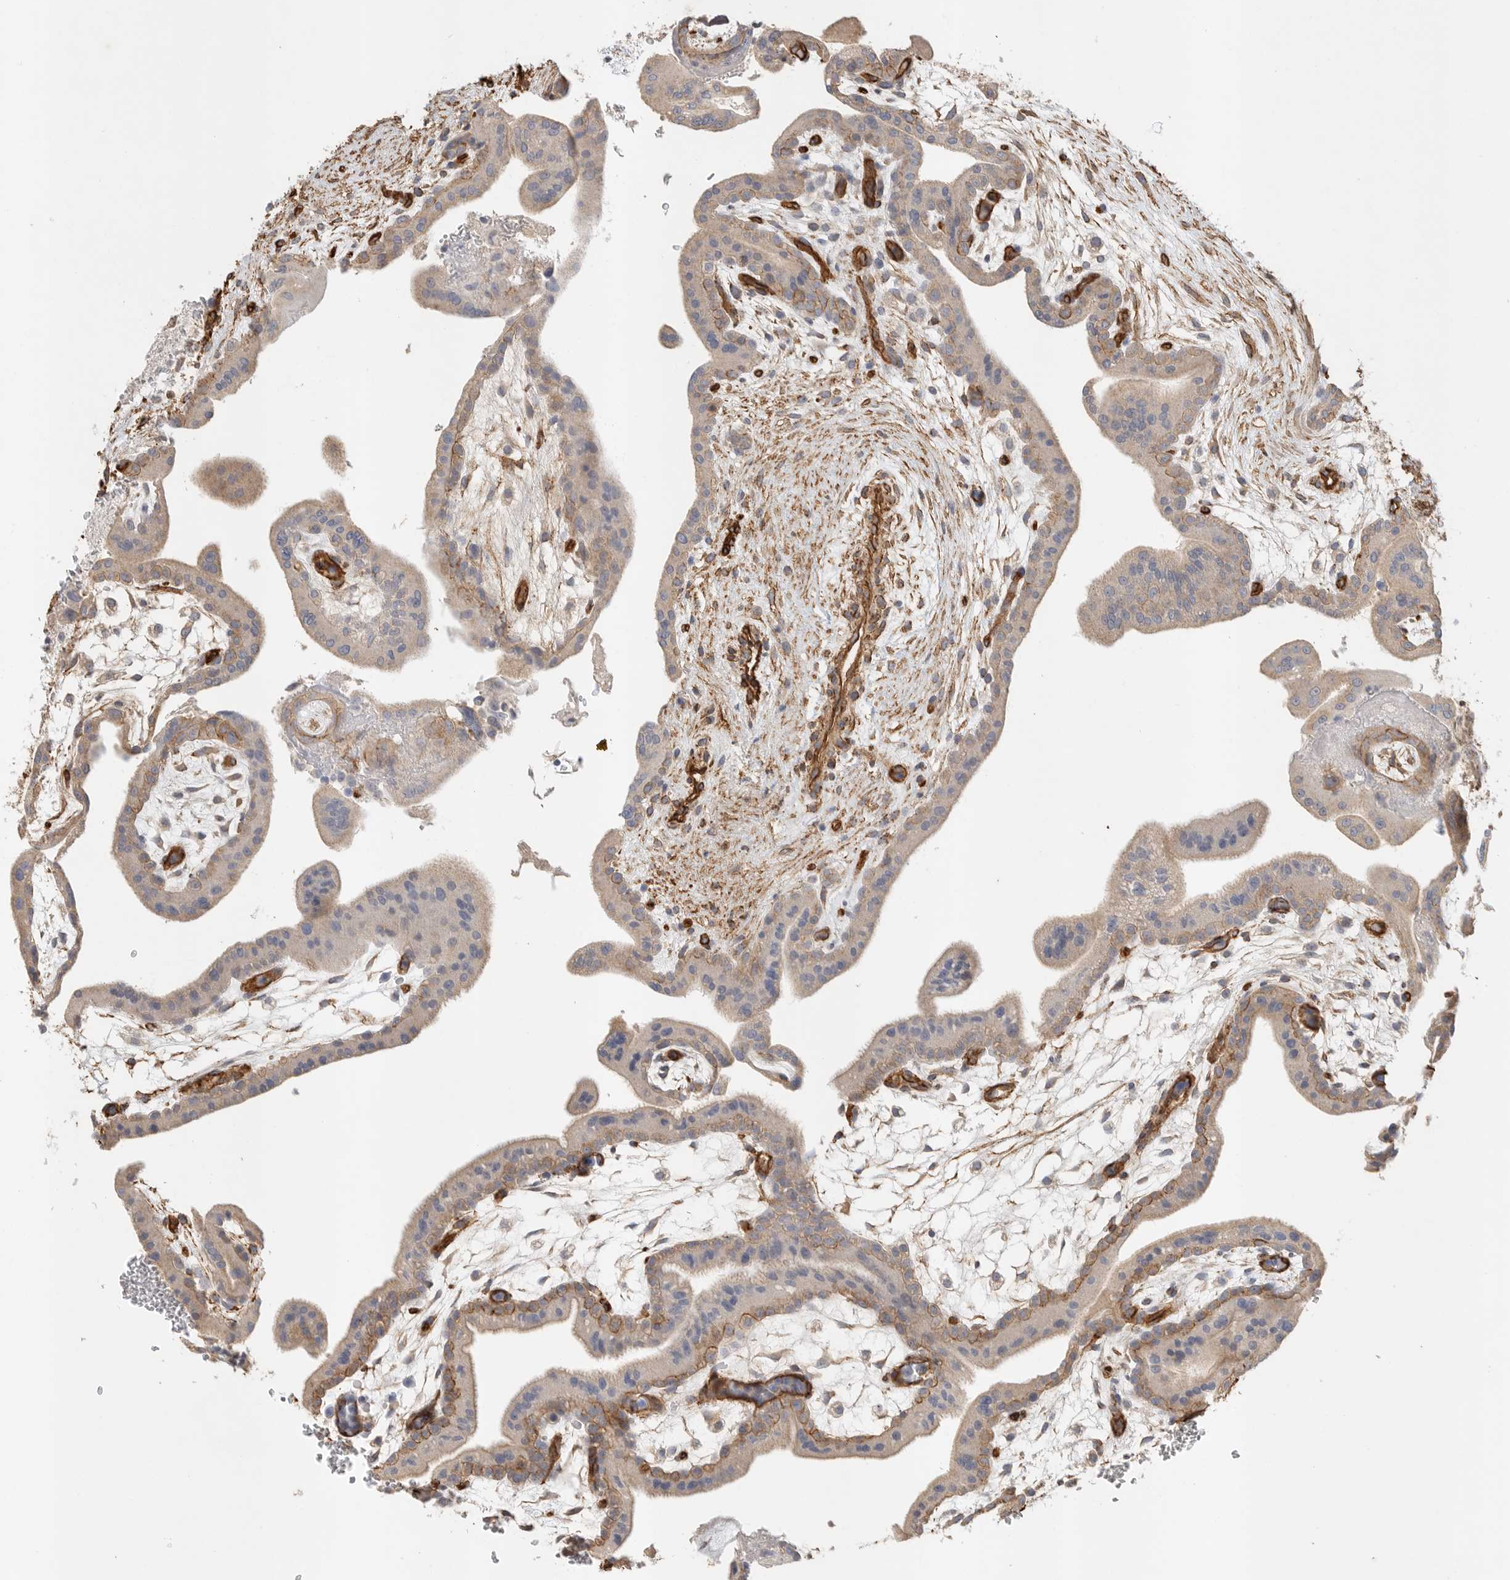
{"staining": {"intensity": "moderate", "quantity": ">75%", "location": "cytoplasmic/membranous"}, "tissue": "placenta", "cell_type": "Decidual cells", "image_type": "normal", "snomed": [{"axis": "morphology", "description": "Normal tissue, NOS"}, {"axis": "topography", "description": "Placenta"}], "caption": "An immunohistochemistry histopathology image of normal tissue is shown. Protein staining in brown highlights moderate cytoplasmic/membranous positivity in placenta within decidual cells. (Stains: DAB (3,3'-diaminobenzidine) in brown, nuclei in blue, Microscopy: brightfield microscopy at high magnification).", "gene": "JMJD4", "patient": {"sex": "female", "age": 35}}